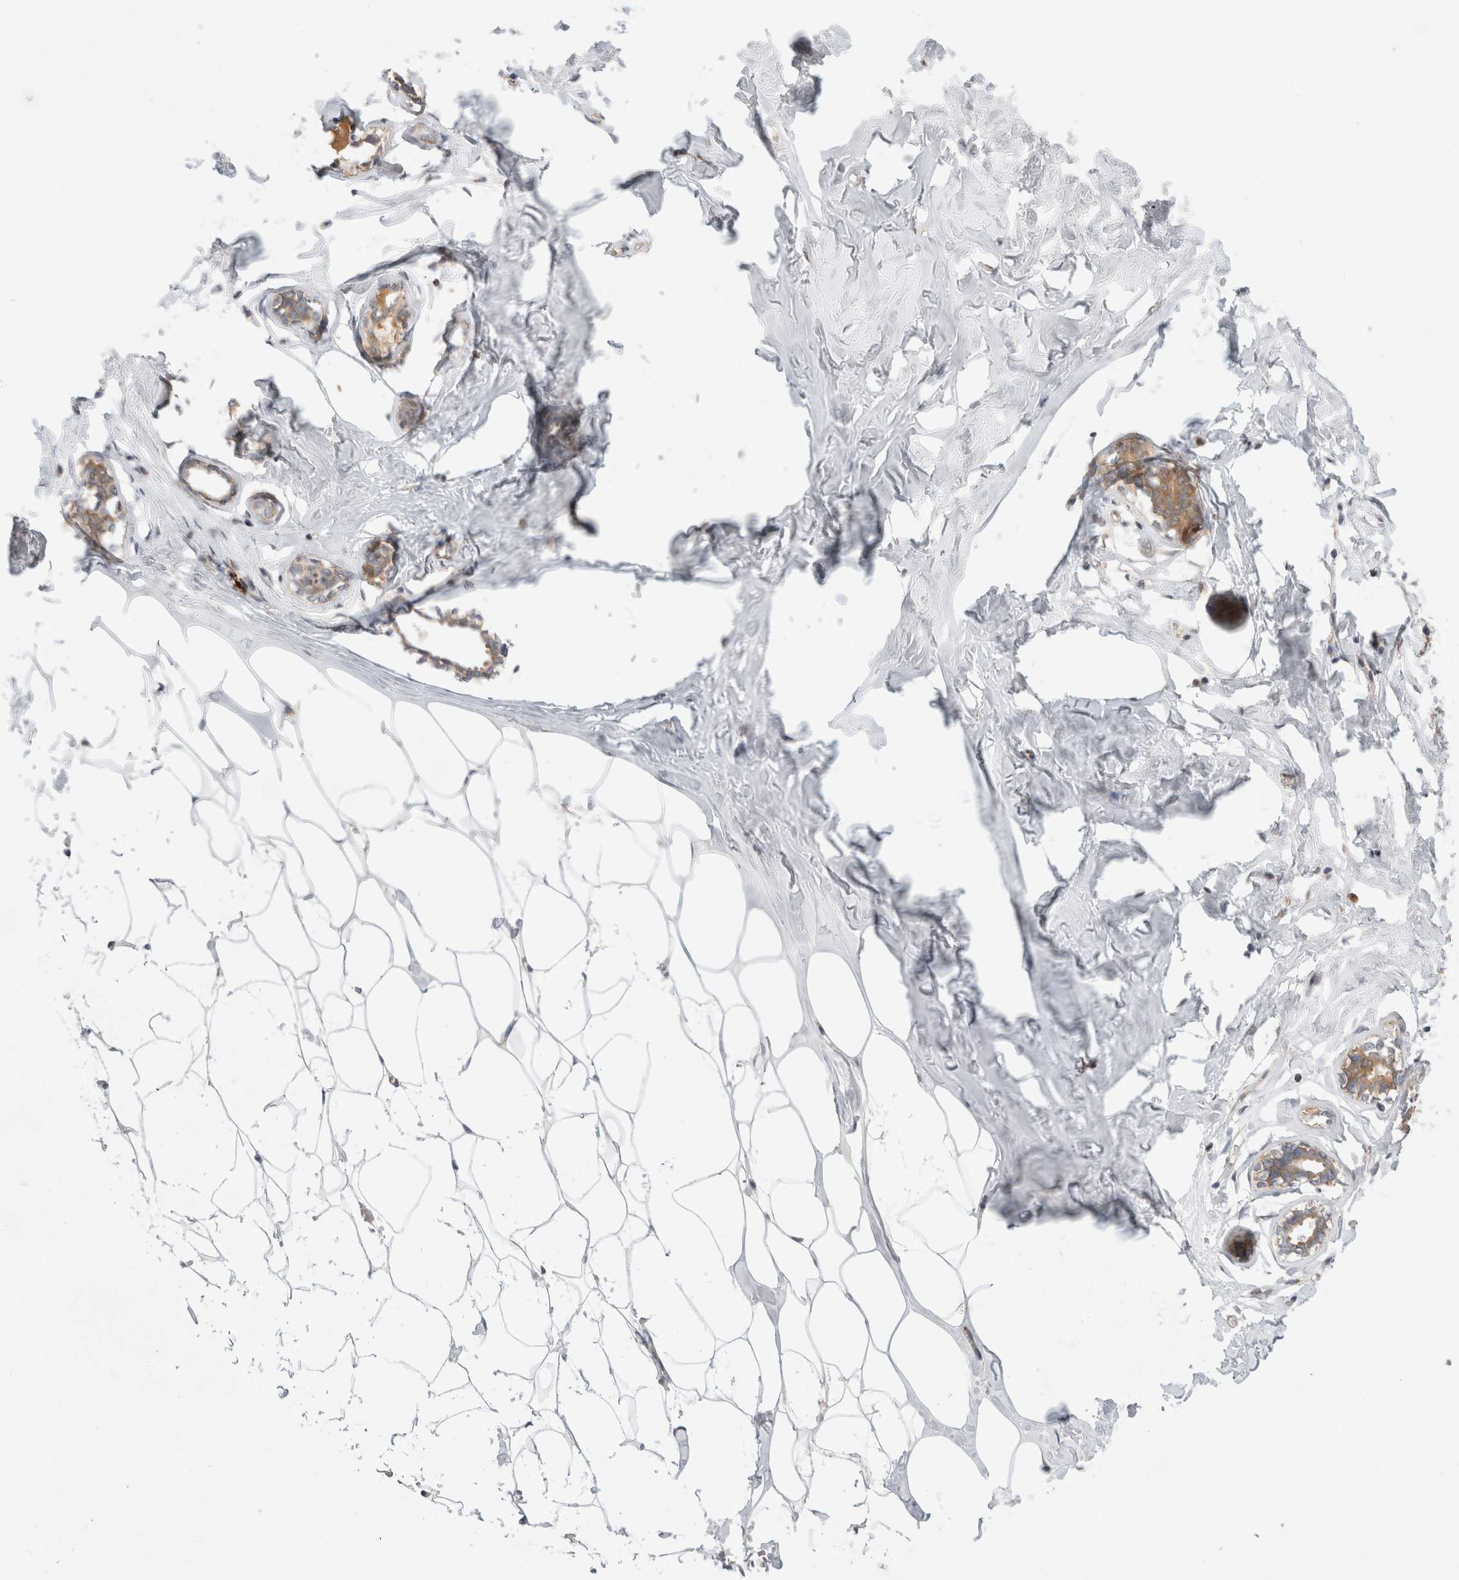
{"staining": {"intensity": "negative", "quantity": "none", "location": "none"}, "tissue": "adipose tissue", "cell_type": "Adipocytes", "image_type": "normal", "snomed": [{"axis": "morphology", "description": "Normal tissue, NOS"}, {"axis": "morphology", "description": "Fibrosis, NOS"}, {"axis": "topography", "description": "Breast"}, {"axis": "topography", "description": "Adipose tissue"}], "caption": "This is an immunohistochemistry (IHC) histopathology image of unremarkable human adipose tissue. There is no positivity in adipocytes.", "gene": "NFKB1", "patient": {"sex": "female", "age": 39}}